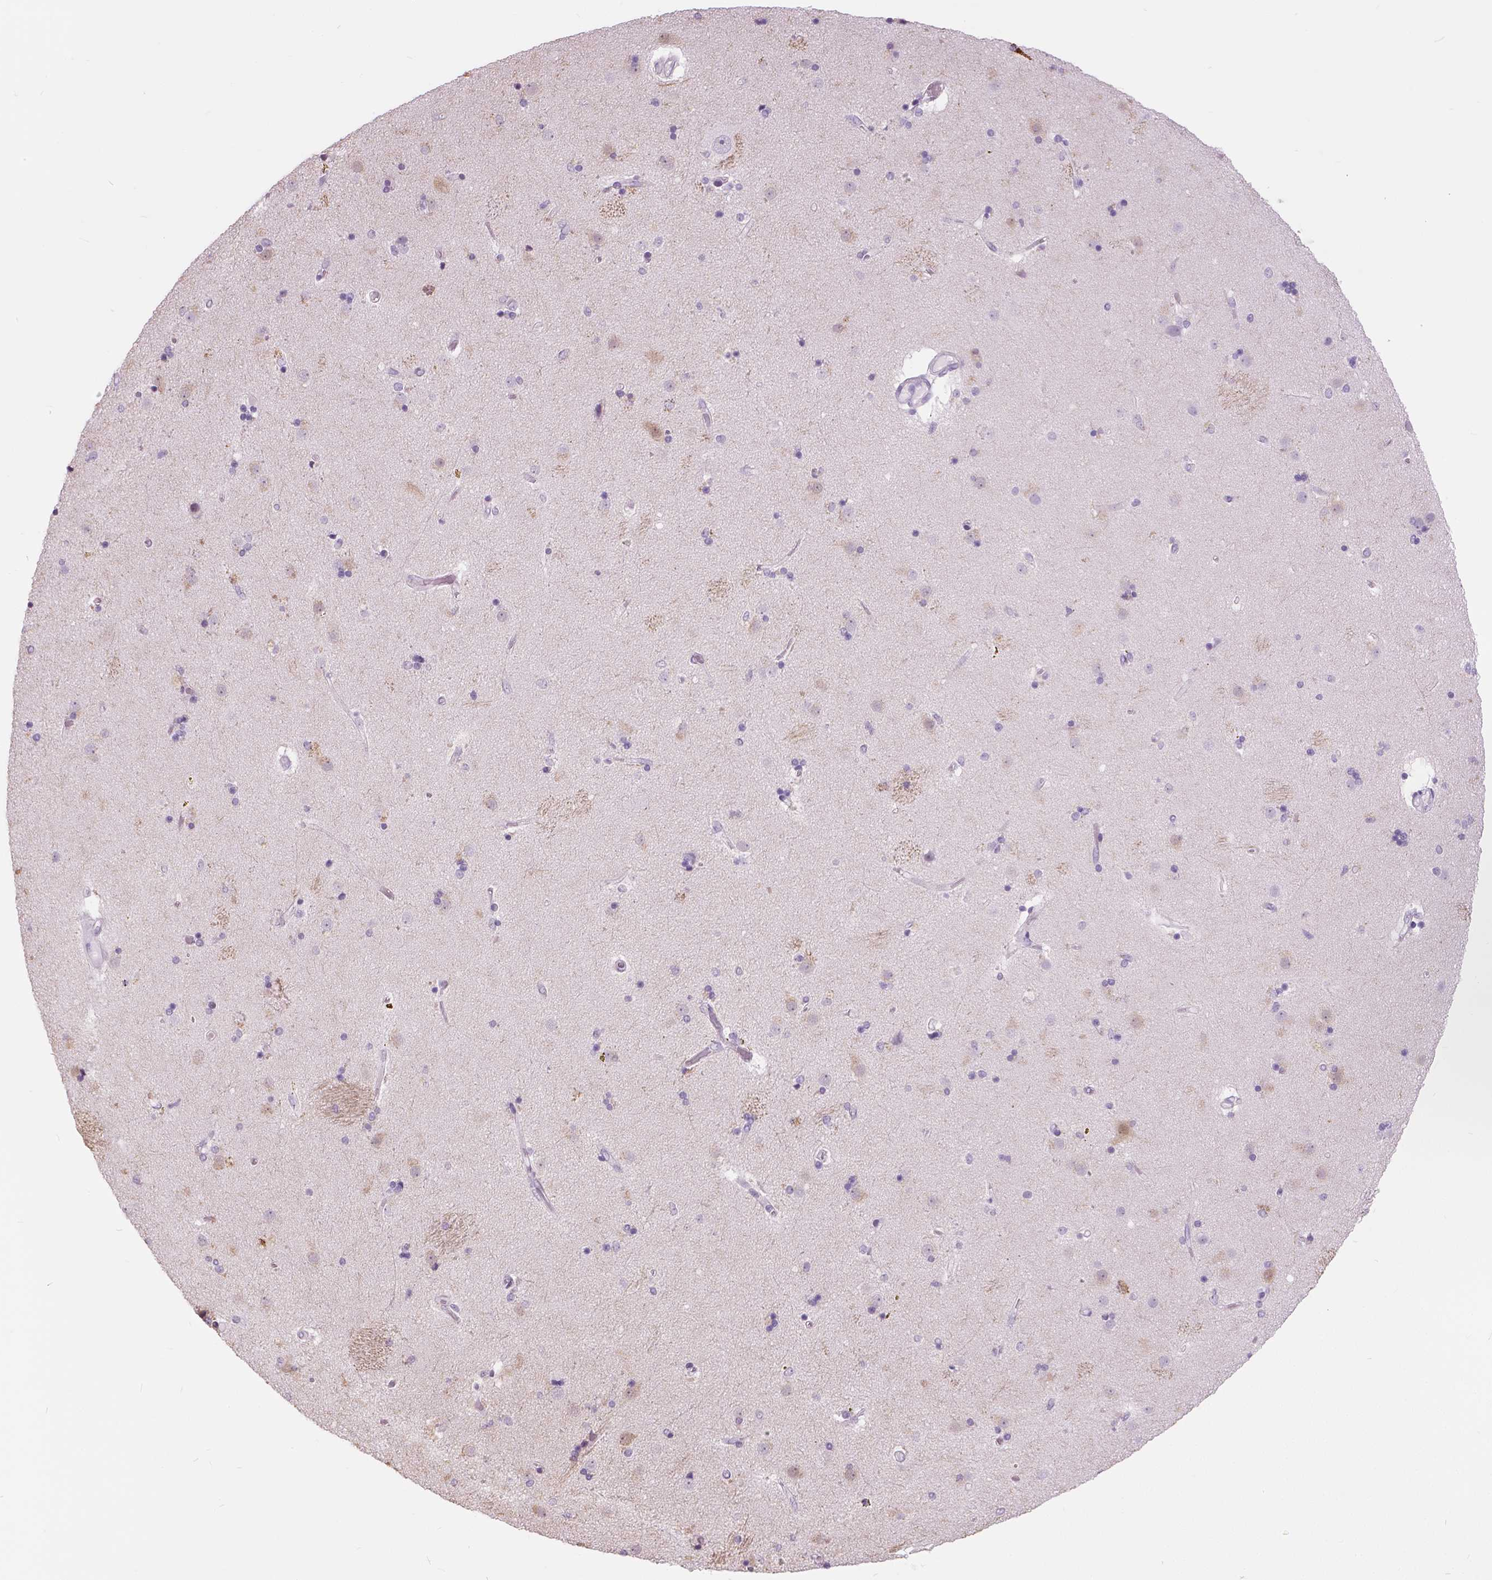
{"staining": {"intensity": "negative", "quantity": "none", "location": "none"}, "tissue": "caudate", "cell_type": "Glial cells", "image_type": "normal", "snomed": [{"axis": "morphology", "description": "Normal tissue, NOS"}, {"axis": "topography", "description": "Lateral ventricle wall"}], "caption": "This is an immunohistochemistry photomicrograph of benign caudate. There is no staining in glial cells.", "gene": "SFTPD", "patient": {"sex": "female", "age": 71}}